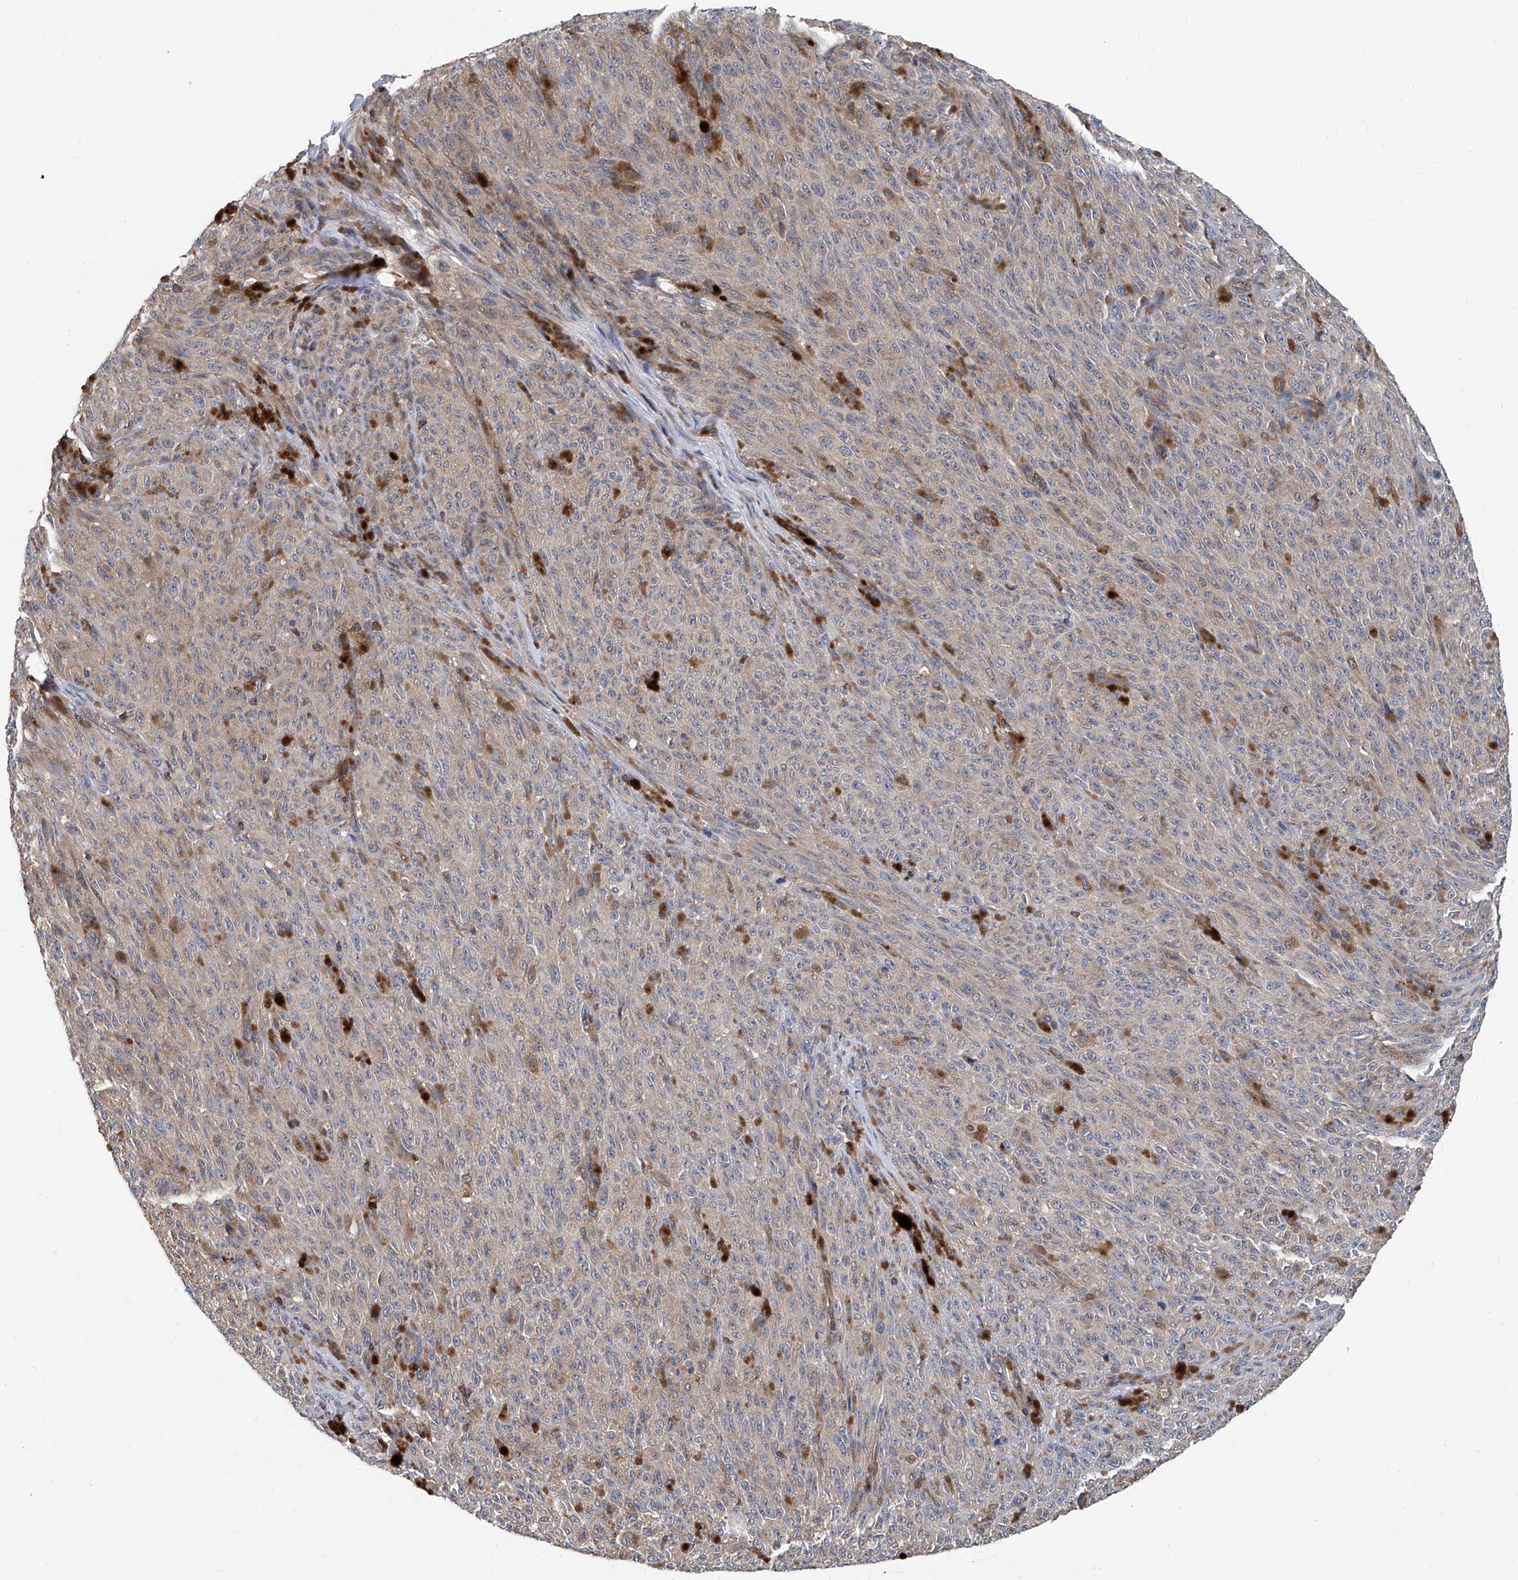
{"staining": {"intensity": "weak", "quantity": "25%-75%", "location": "cytoplasmic/membranous"}, "tissue": "melanoma", "cell_type": "Tumor cells", "image_type": "cancer", "snomed": [{"axis": "morphology", "description": "Malignant melanoma, NOS"}, {"axis": "topography", "description": "Skin"}], "caption": "This is an image of IHC staining of malignant melanoma, which shows weak staining in the cytoplasmic/membranous of tumor cells.", "gene": "TRIM38", "patient": {"sex": "female", "age": 82}}